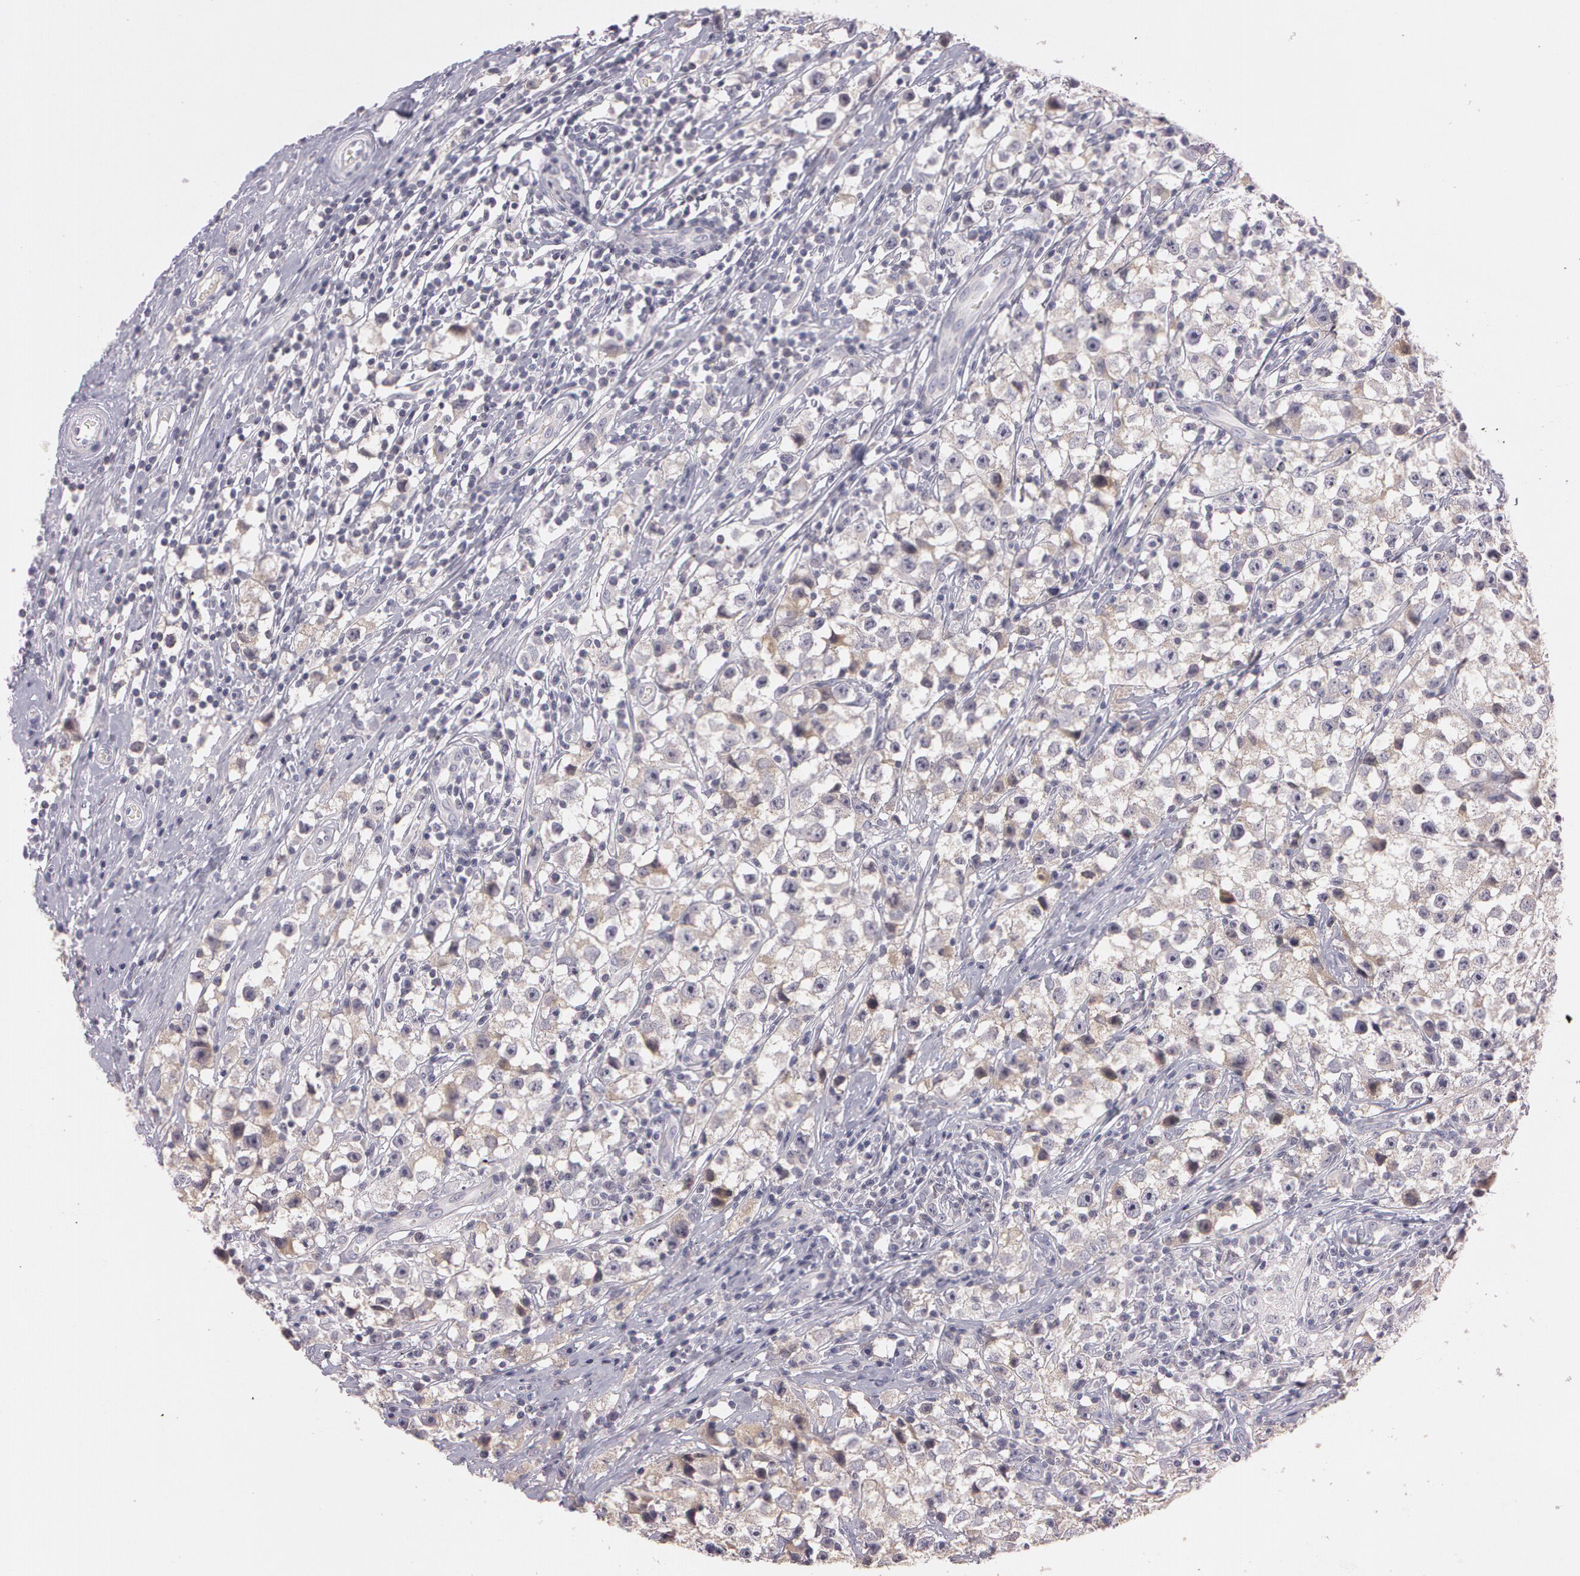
{"staining": {"intensity": "weak", "quantity": "25%-75%", "location": "cytoplasmic/membranous"}, "tissue": "testis cancer", "cell_type": "Tumor cells", "image_type": "cancer", "snomed": [{"axis": "morphology", "description": "Seminoma, NOS"}, {"axis": "topography", "description": "Testis"}], "caption": "Immunohistochemistry staining of seminoma (testis), which reveals low levels of weak cytoplasmic/membranous expression in about 25%-75% of tumor cells indicating weak cytoplasmic/membranous protein expression. The staining was performed using DAB (brown) for protein detection and nuclei were counterstained in hematoxylin (blue).", "gene": "MXRA5", "patient": {"sex": "male", "age": 35}}